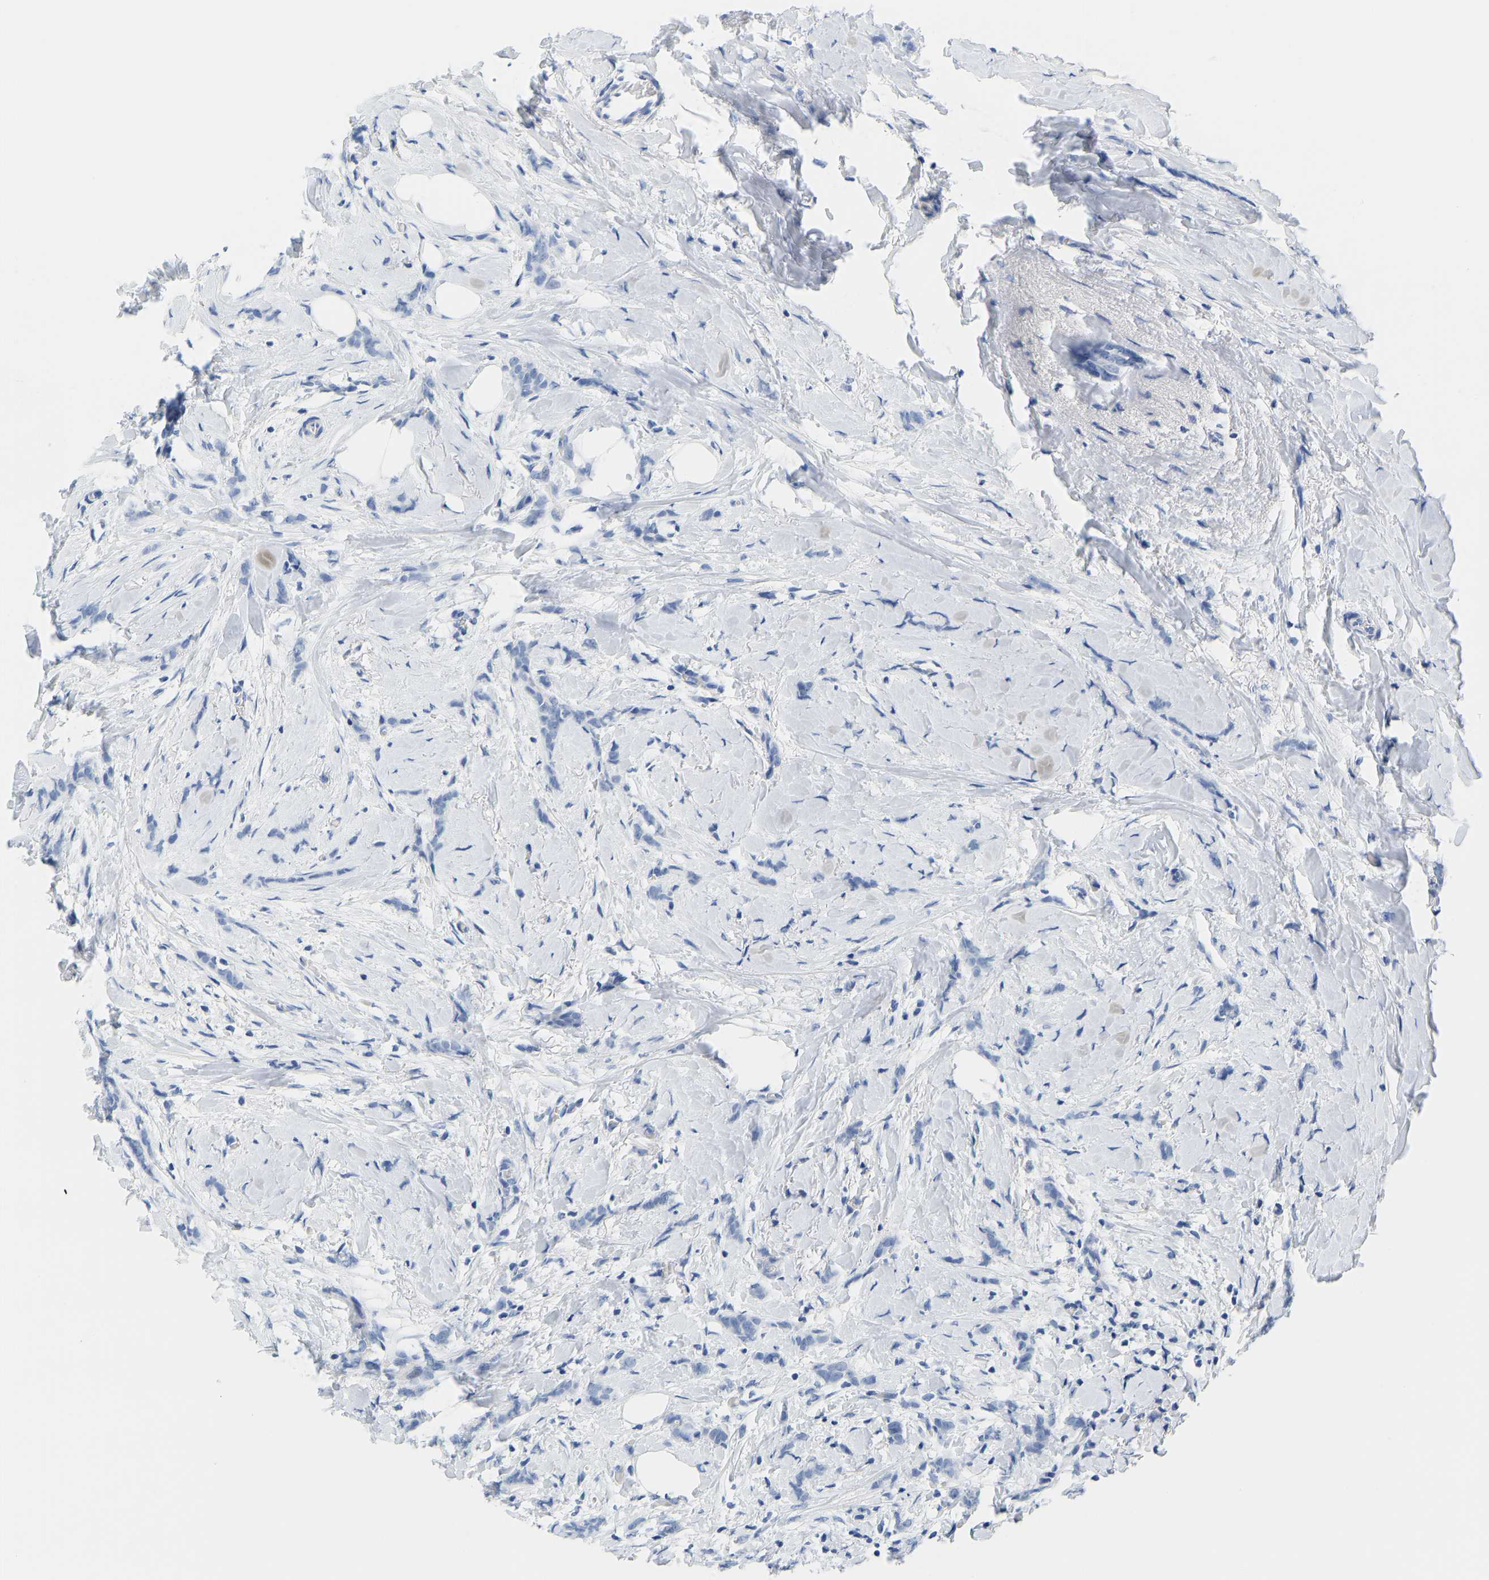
{"staining": {"intensity": "negative", "quantity": "none", "location": "none"}, "tissue": "breast cancer", "cell_type": "Tumor cells", "image_type": "cancer", "snomed": [{"axis": "morphology", "description": "Lobular carcinoma, in situ"}, {"axis": "morphology", "description": "Lobular carcinoma"}, {"axis": "topography", "description": "Breast"}], "caption": "DAB (3,3'-diaminobenzidine) immunohistochemical staining of human breast cancer reveals no significant positivity in tumor cells.", "gene": "SERPINB3", "patient": {"sex": "female", "age": 41}}